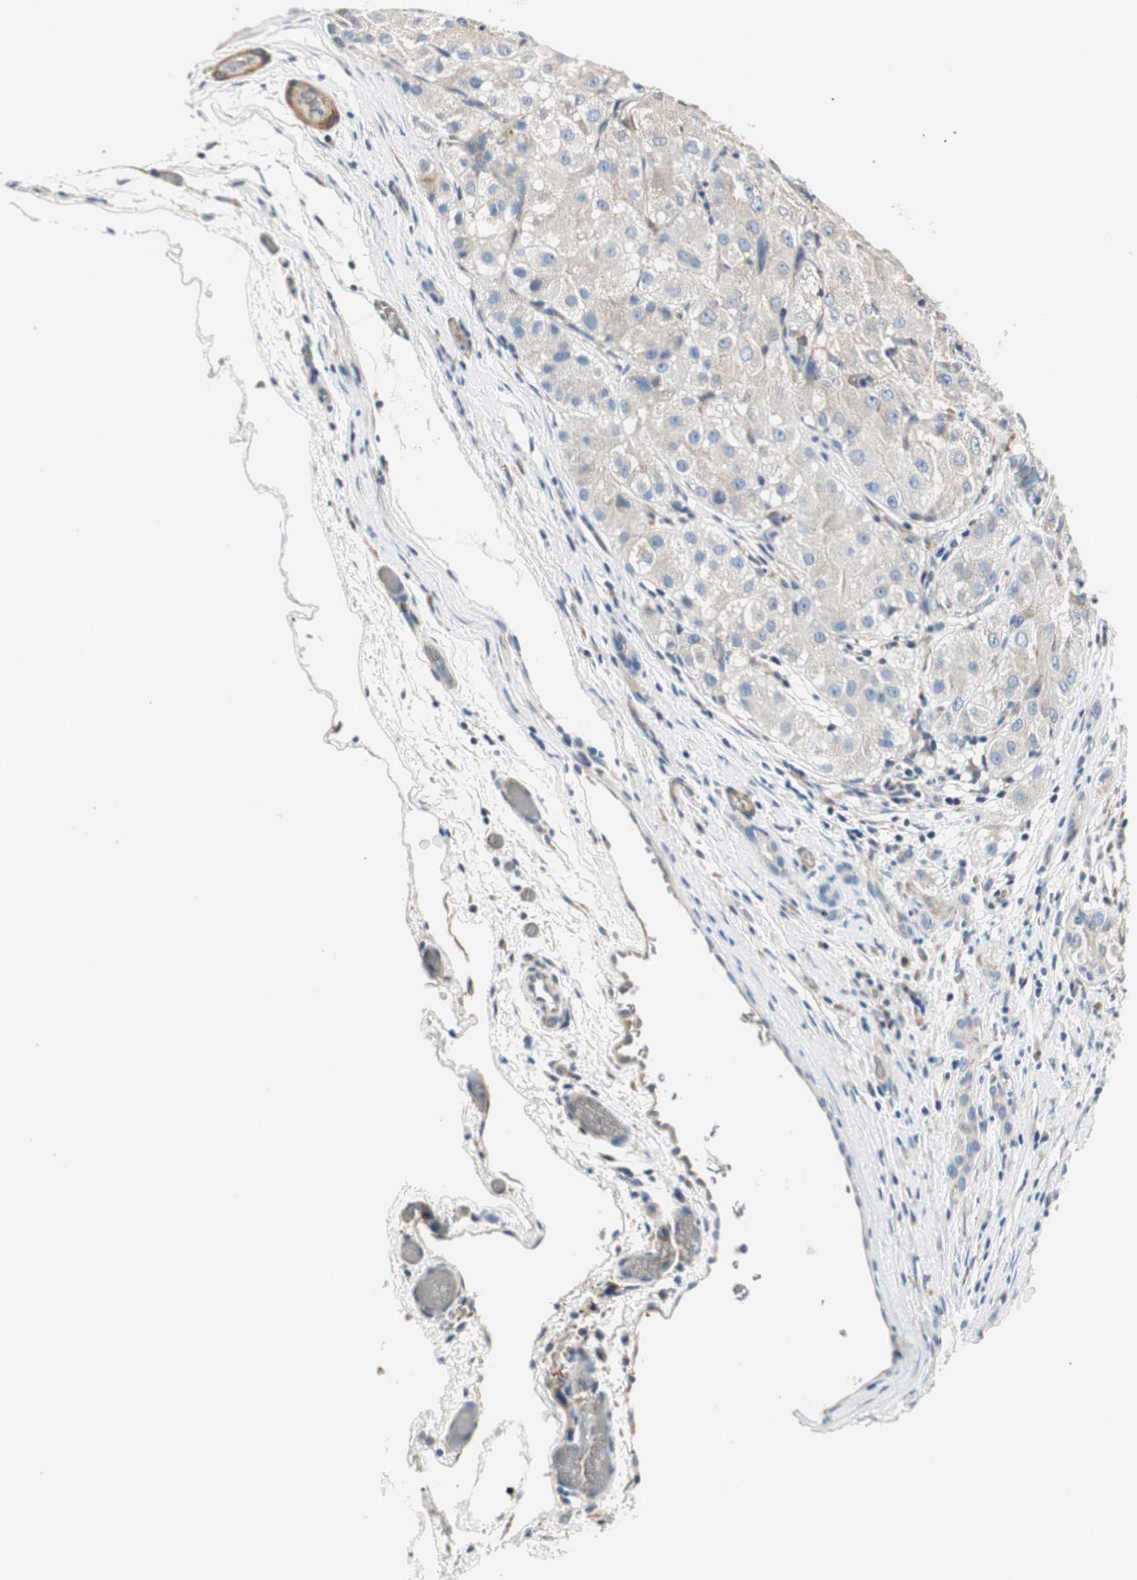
{"staining": {"intensity": "weak", "quantity": "<25%", "location": "cytoplasmic/membranous"}, "tissue": "liver cancer", "cell_type": "Tumor cells", "image_type": "cancer", "snomed": [{"axis": "morphology", "description": "Carcinoma, Hepatocellular, NOS"}, {"axis": "topography", "description": "Liver"}], "caption": "DAB immunohistochemical staining of human liver cancer shows no significant staining in tumor cells.", "gene": "RORB", "patient": {"sex": "male", "age": 80}}